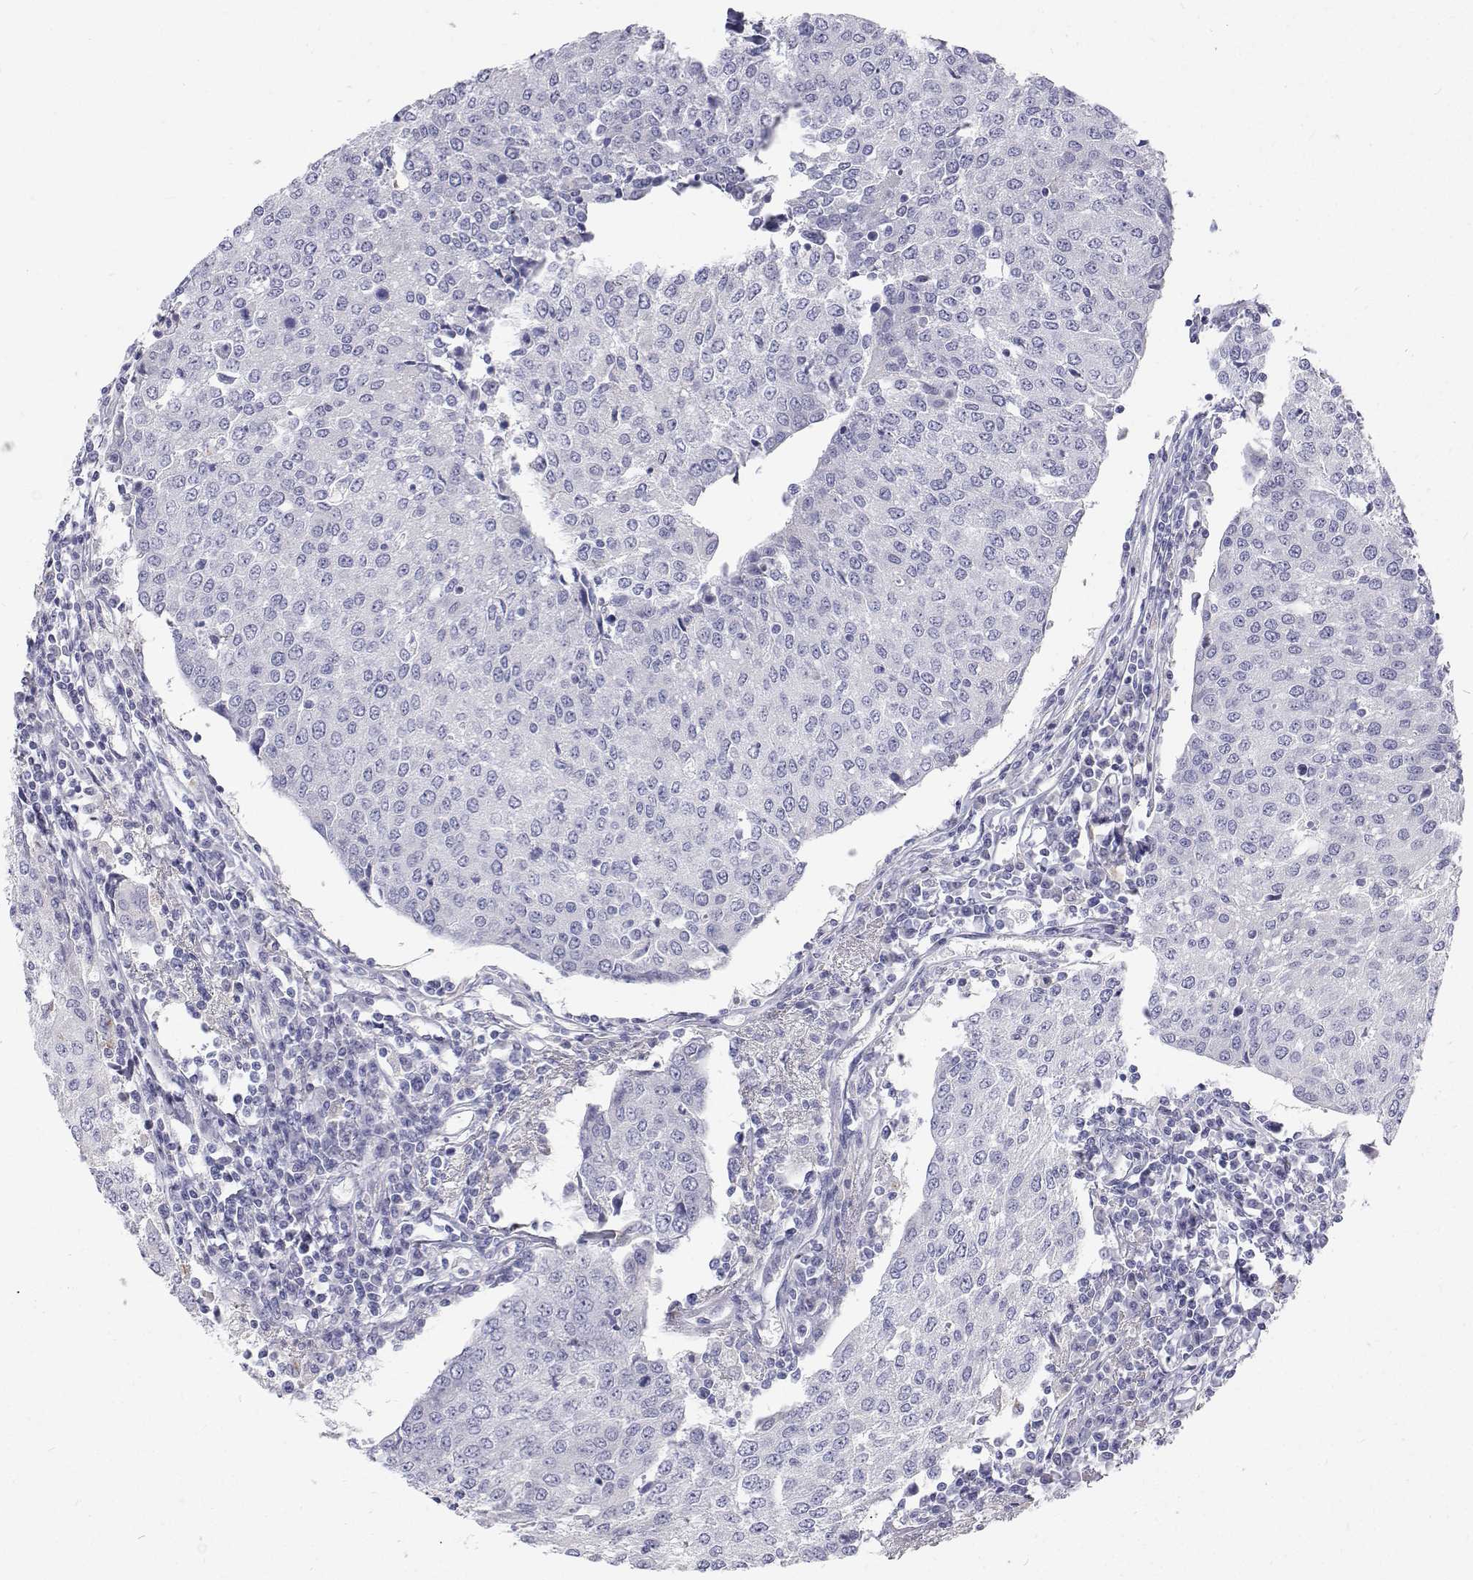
{"staining": {"intensity": "negative", "quantity": "none", "location": "none"}, "tissue": "urothelial cancer", "cell_type": "Tumor cells", "image_type": "cancer", "snomed": [{"axis": "morphology", "description": "Urothelial carcinoma, High grade"}, {"axis": "topography", "description": "Urinary bladder"}], "caption": "This is an immunohistochemistry photomicrograph of human urothelial cancer. There is no positivity in tumor cells.", "gene": "NCR2", "patient": {"sex": "female", "age": 85}}